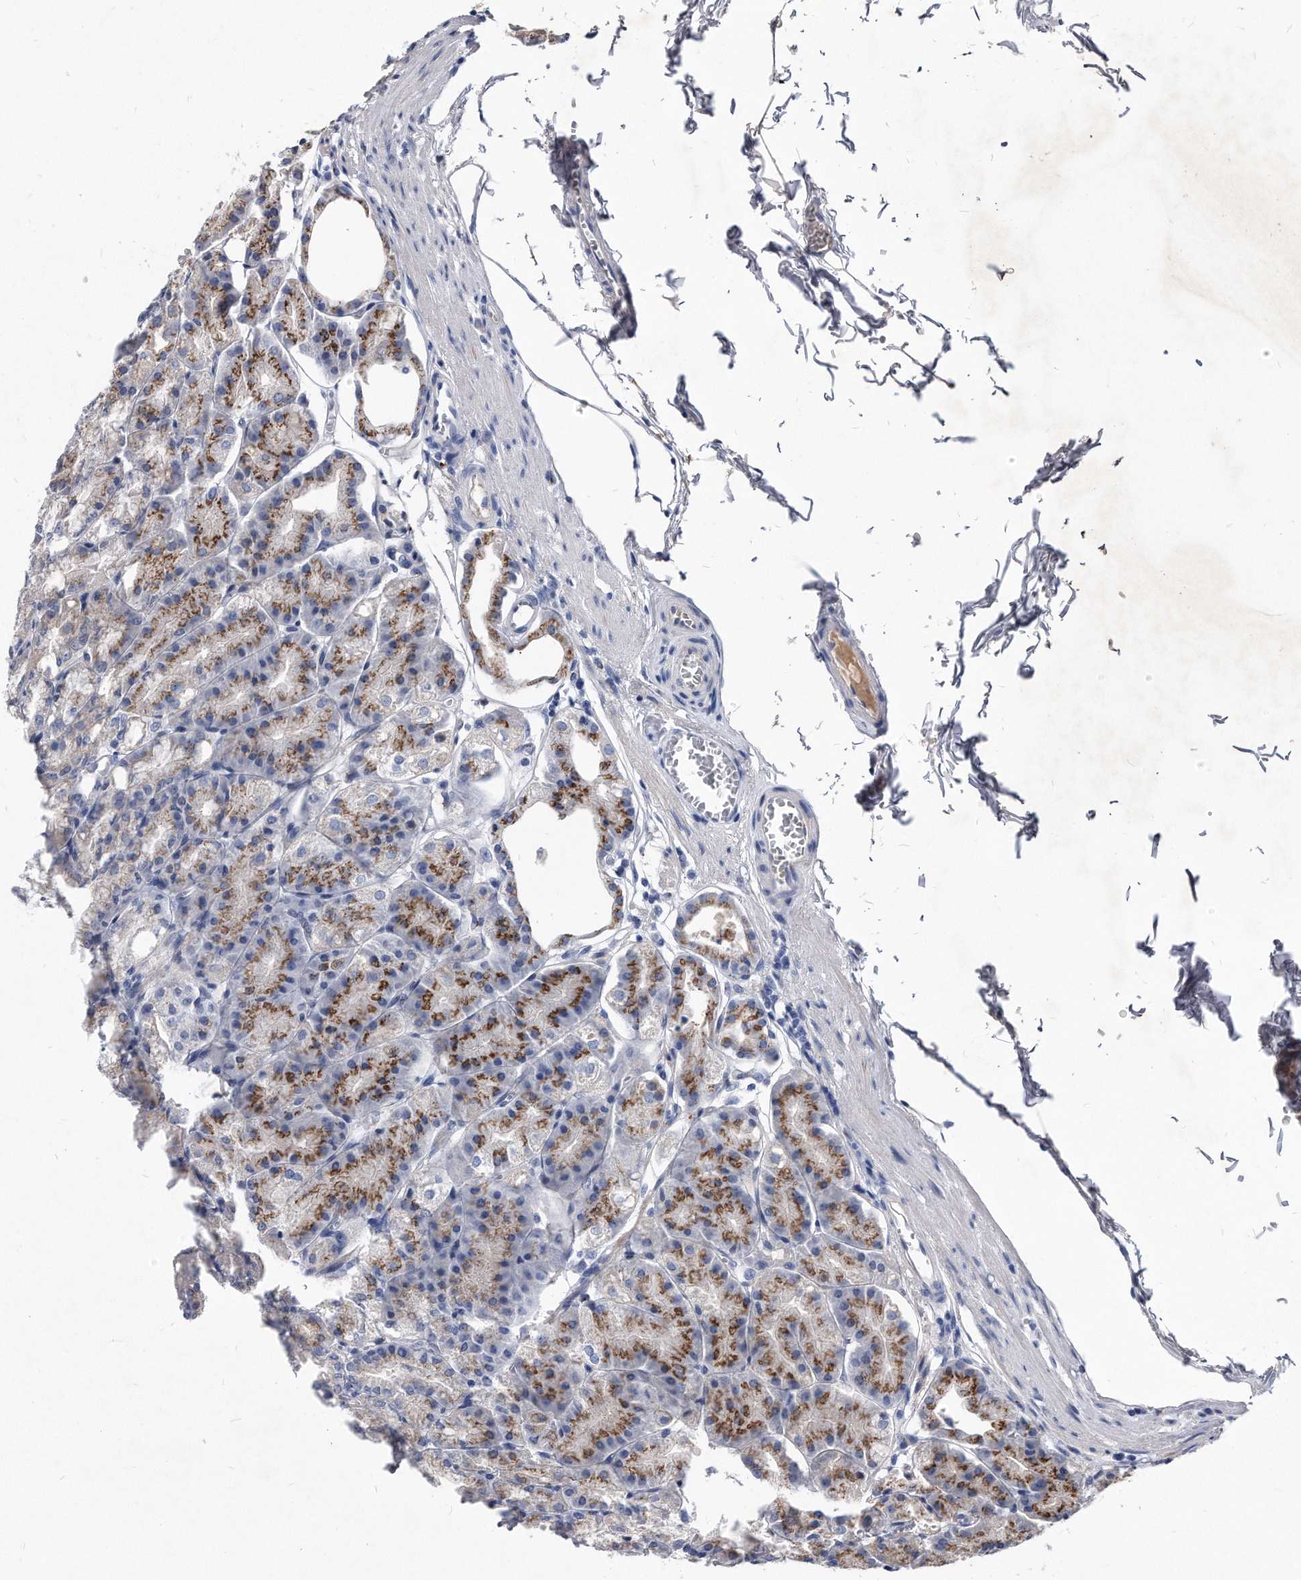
{"staining": {"intensity": "moderate", "quantity": "25%-75%", "location": "cytoplasmic/membranous"}, "tissue": "stomach", "cell_type": "Glandular cells", "image_type": "normal", "snomed": [{"axis": "morphology", "description": "Normal tissue, NOS"}, {"axis": "topography", "description": "Stomach, lower"}], "caption": "Protein staining of benign stomach reveals moderate cytoplasmic/membranous positivity in approximately 25%-75% of glandular cells.", "gene": "MGAT4A", "patient": {"sex": "male", "age": 71}}